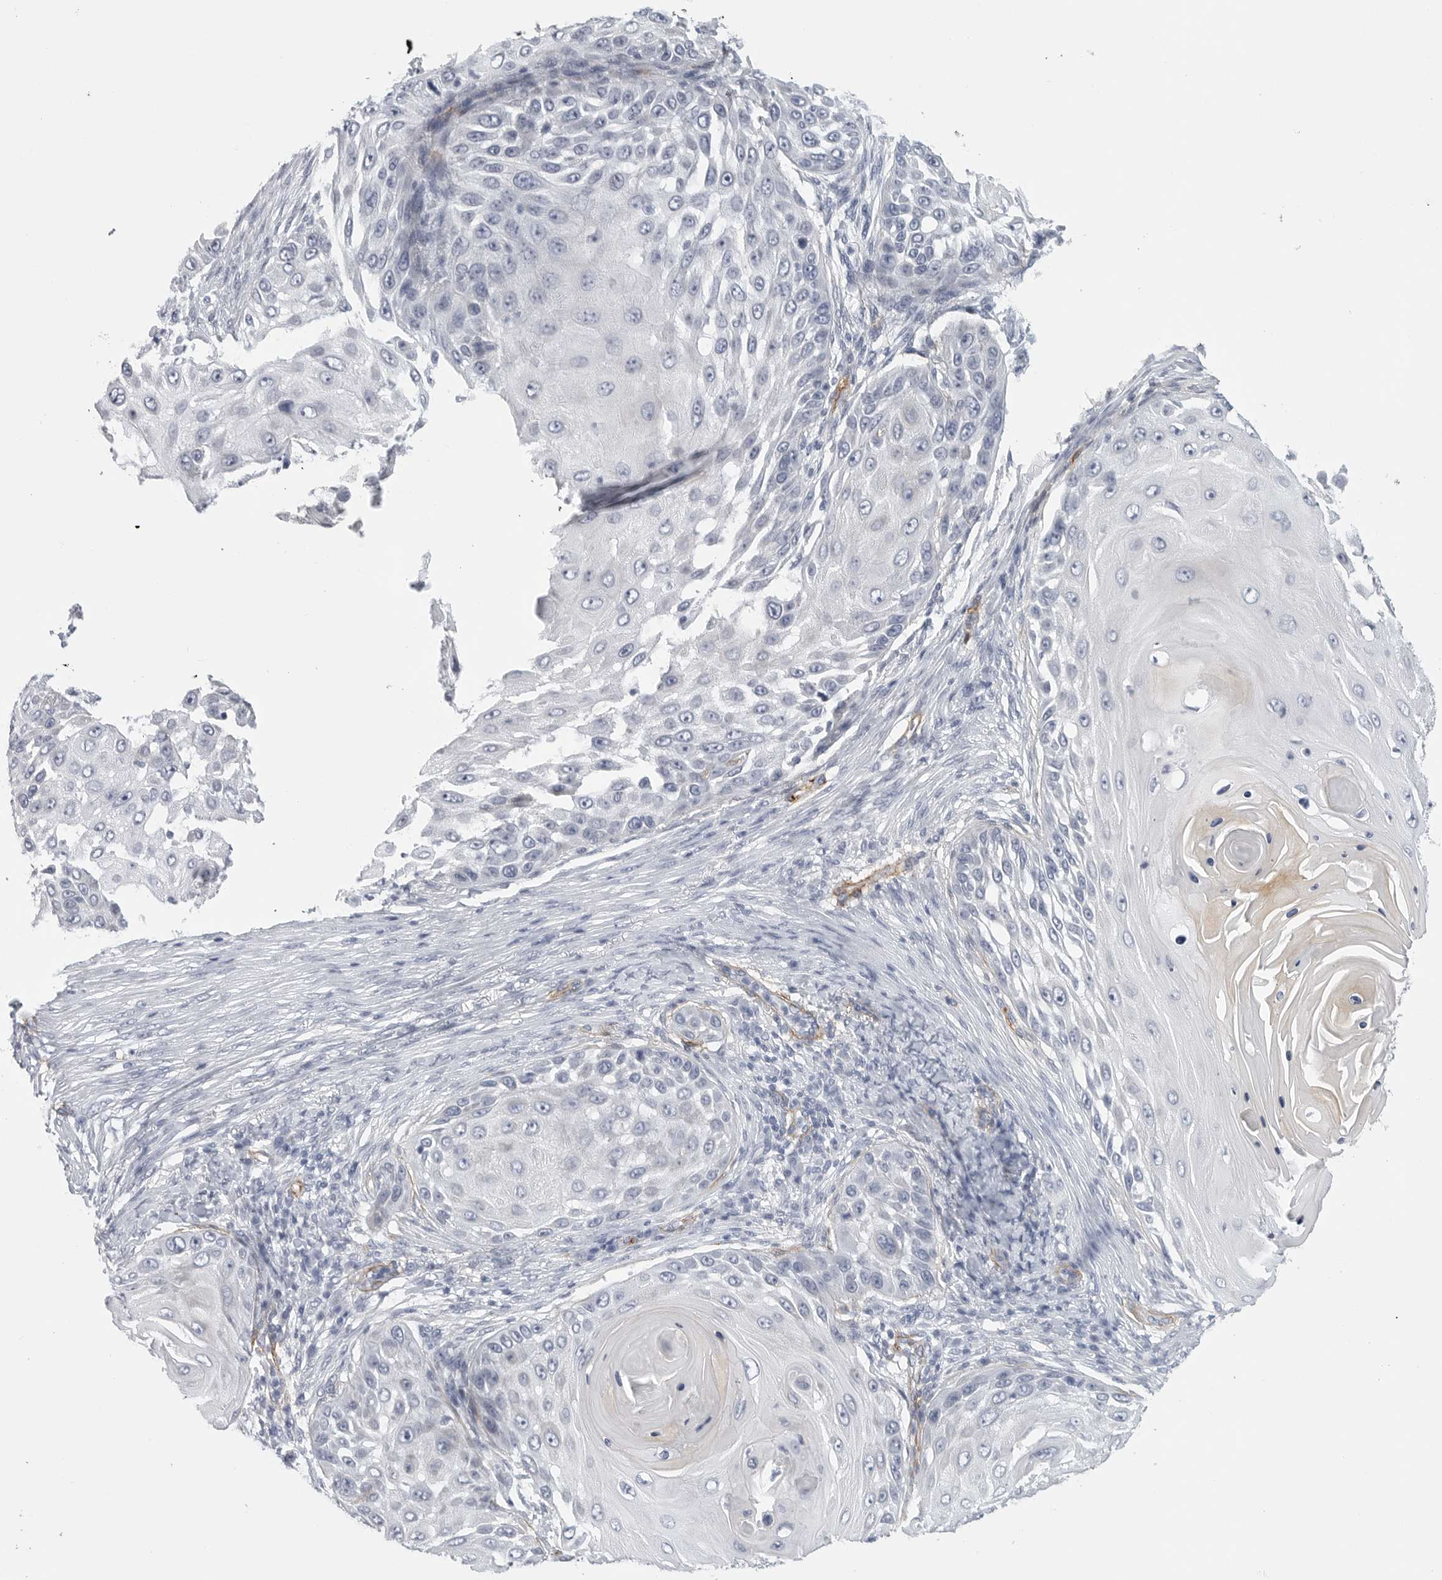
{"staining": {"intensity": "negative", "quantity": "none", "location": "none"}, "tissue": "skin cancer", "cell_type": "Tumor cells", "image_type": "cancer", "snomed": [{"axis": "morphology", "description": "Squamous cell carcinoma, NOS"}, {"axis": "topography", "description": "Skin"}], "caption": "DAB (3,3'-diaminobenzidine) immunohistochemical staining of skin cancer (squamous cell carcinoma) demonstrates no significant staining in tumor cells.", "gene": "TNR", "patient": {"sex": "female", "age": 44}}